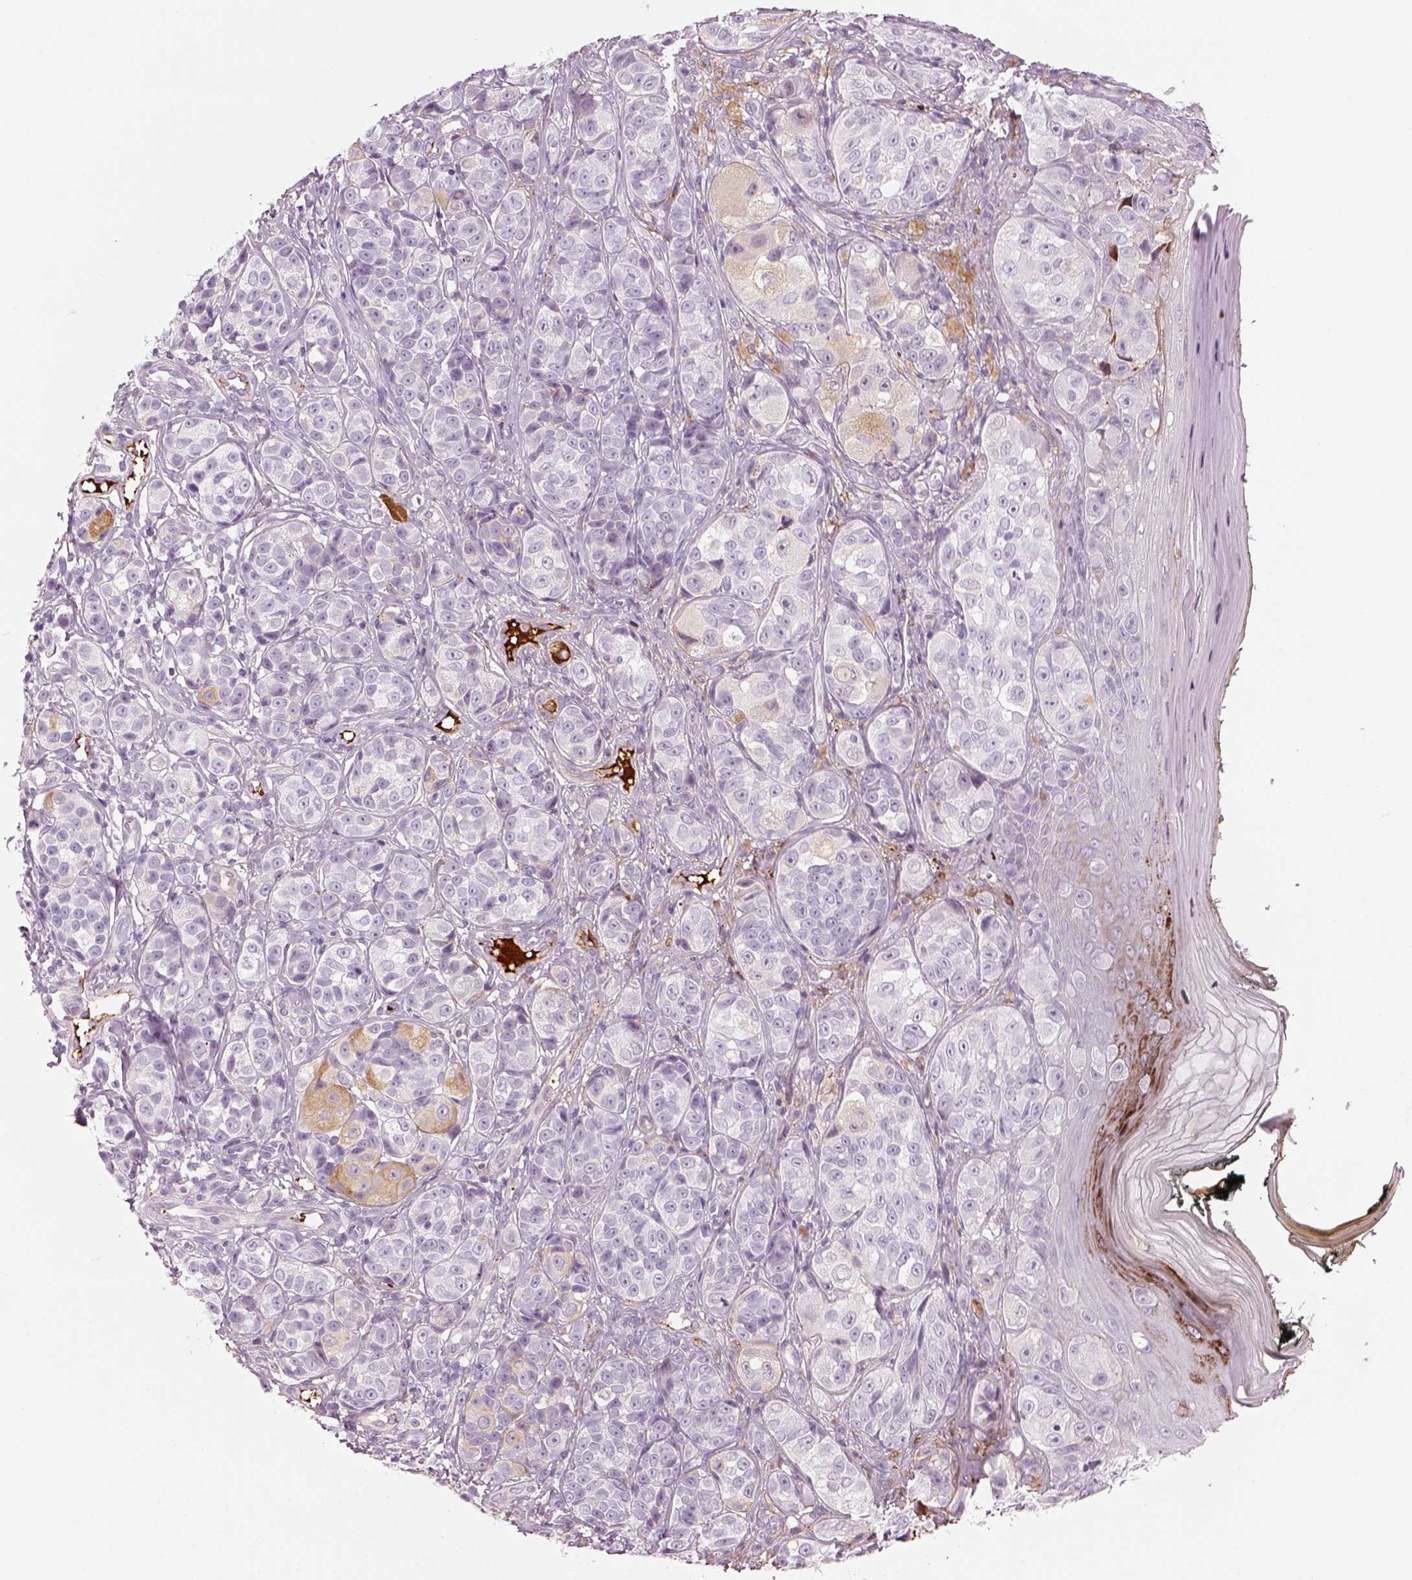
{"staining": {"intensity": "negative", "quantity": "none", "location": "none"}, "tissue": "melanoma", "cell_type": "Tumor cells", "image_type": "cancer", "snomed": [{"axis": "morphology", "description": "Malignant melanoma, NOS"}, {"axis": "topography", "description": "Skin"}], "caption": "IHC image of melanoma stained for a protein (brown), which shows no staining in tumor cells. (Brightfield microscopy of DAB (3,3'-diaminobenzidine) IHC at high magnification).", "gene": "PABPC1L2B", "patient": {"sex": "male", "age": 48}}